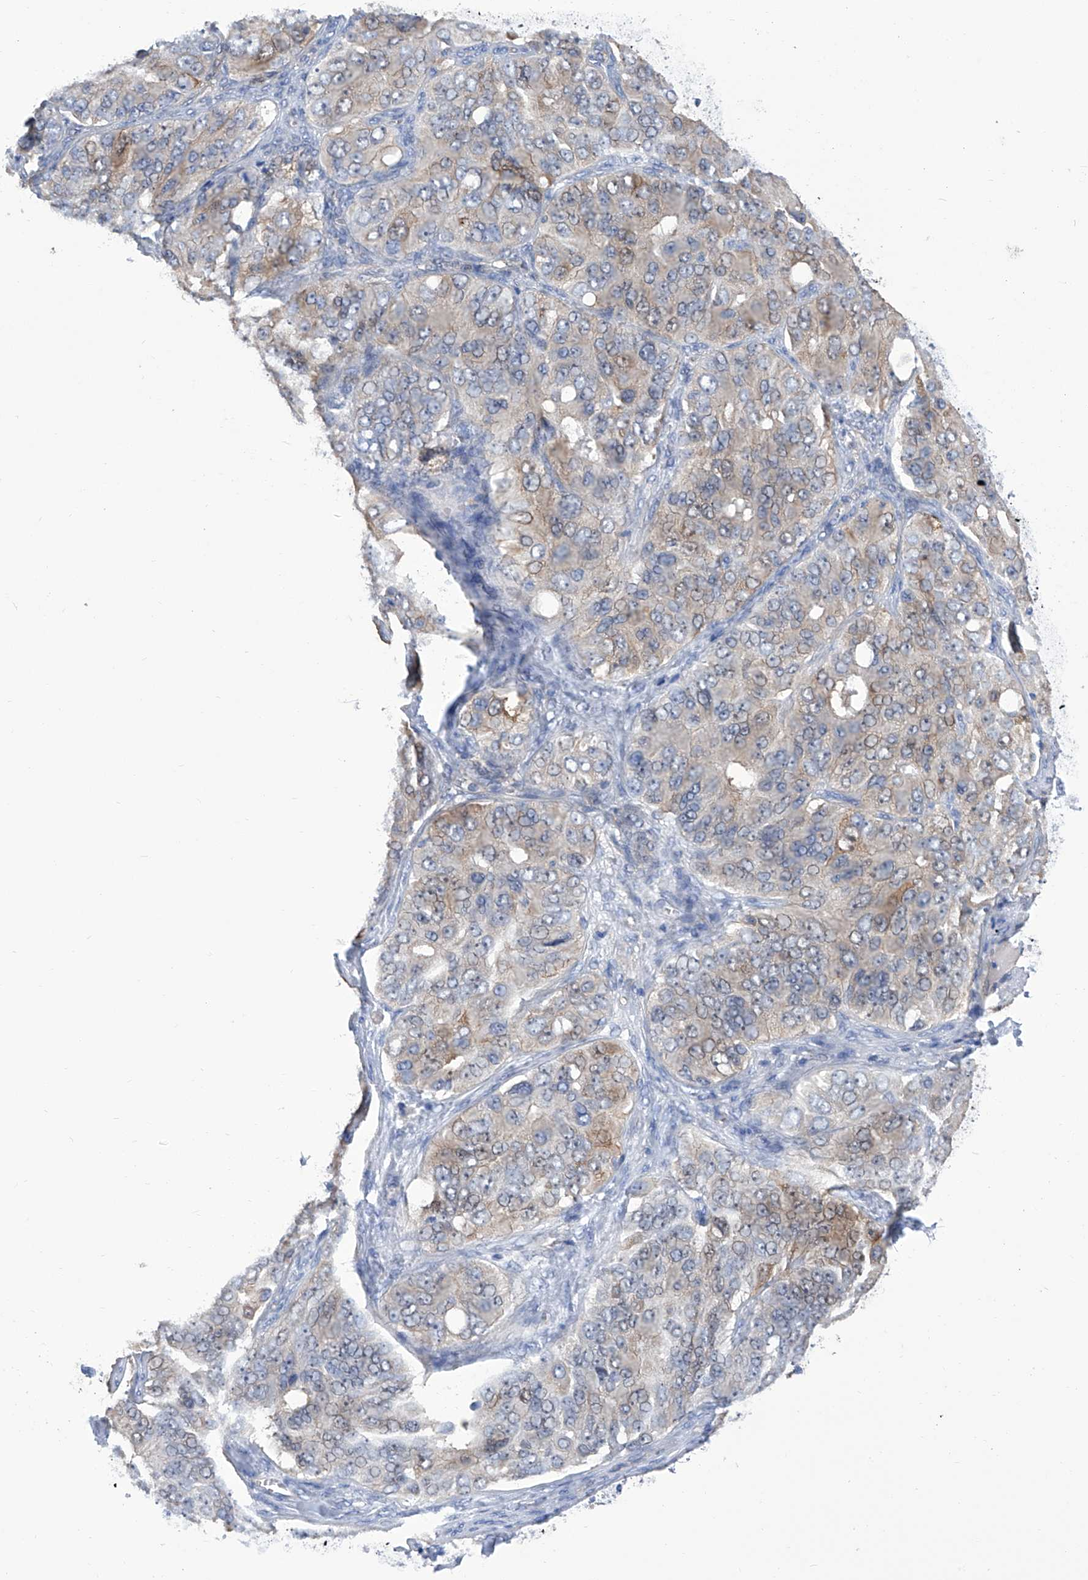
{"staining": {"intensity": "weak", "quantity": "25%-75%", "location": "cytoplasmic/membranous"}, "tissue": "ovarian cancer", "cell_type": "Tumor cells", "image_type": "cancer", "snomed": [{"axis": "morphology", "description": "Carcinoma, endometroid"}, {"axis": "topography", "description": "Ovary"}], "caption": "Ovarian cancer (endometroid carcinoma) stained with DAB IHC reveals low levels of weak cytoplasmic/membranous staining in approximately 25%-75% of tumor cells.", "gene": "SMS", "patient": {"sex": "female", "age": 51}}